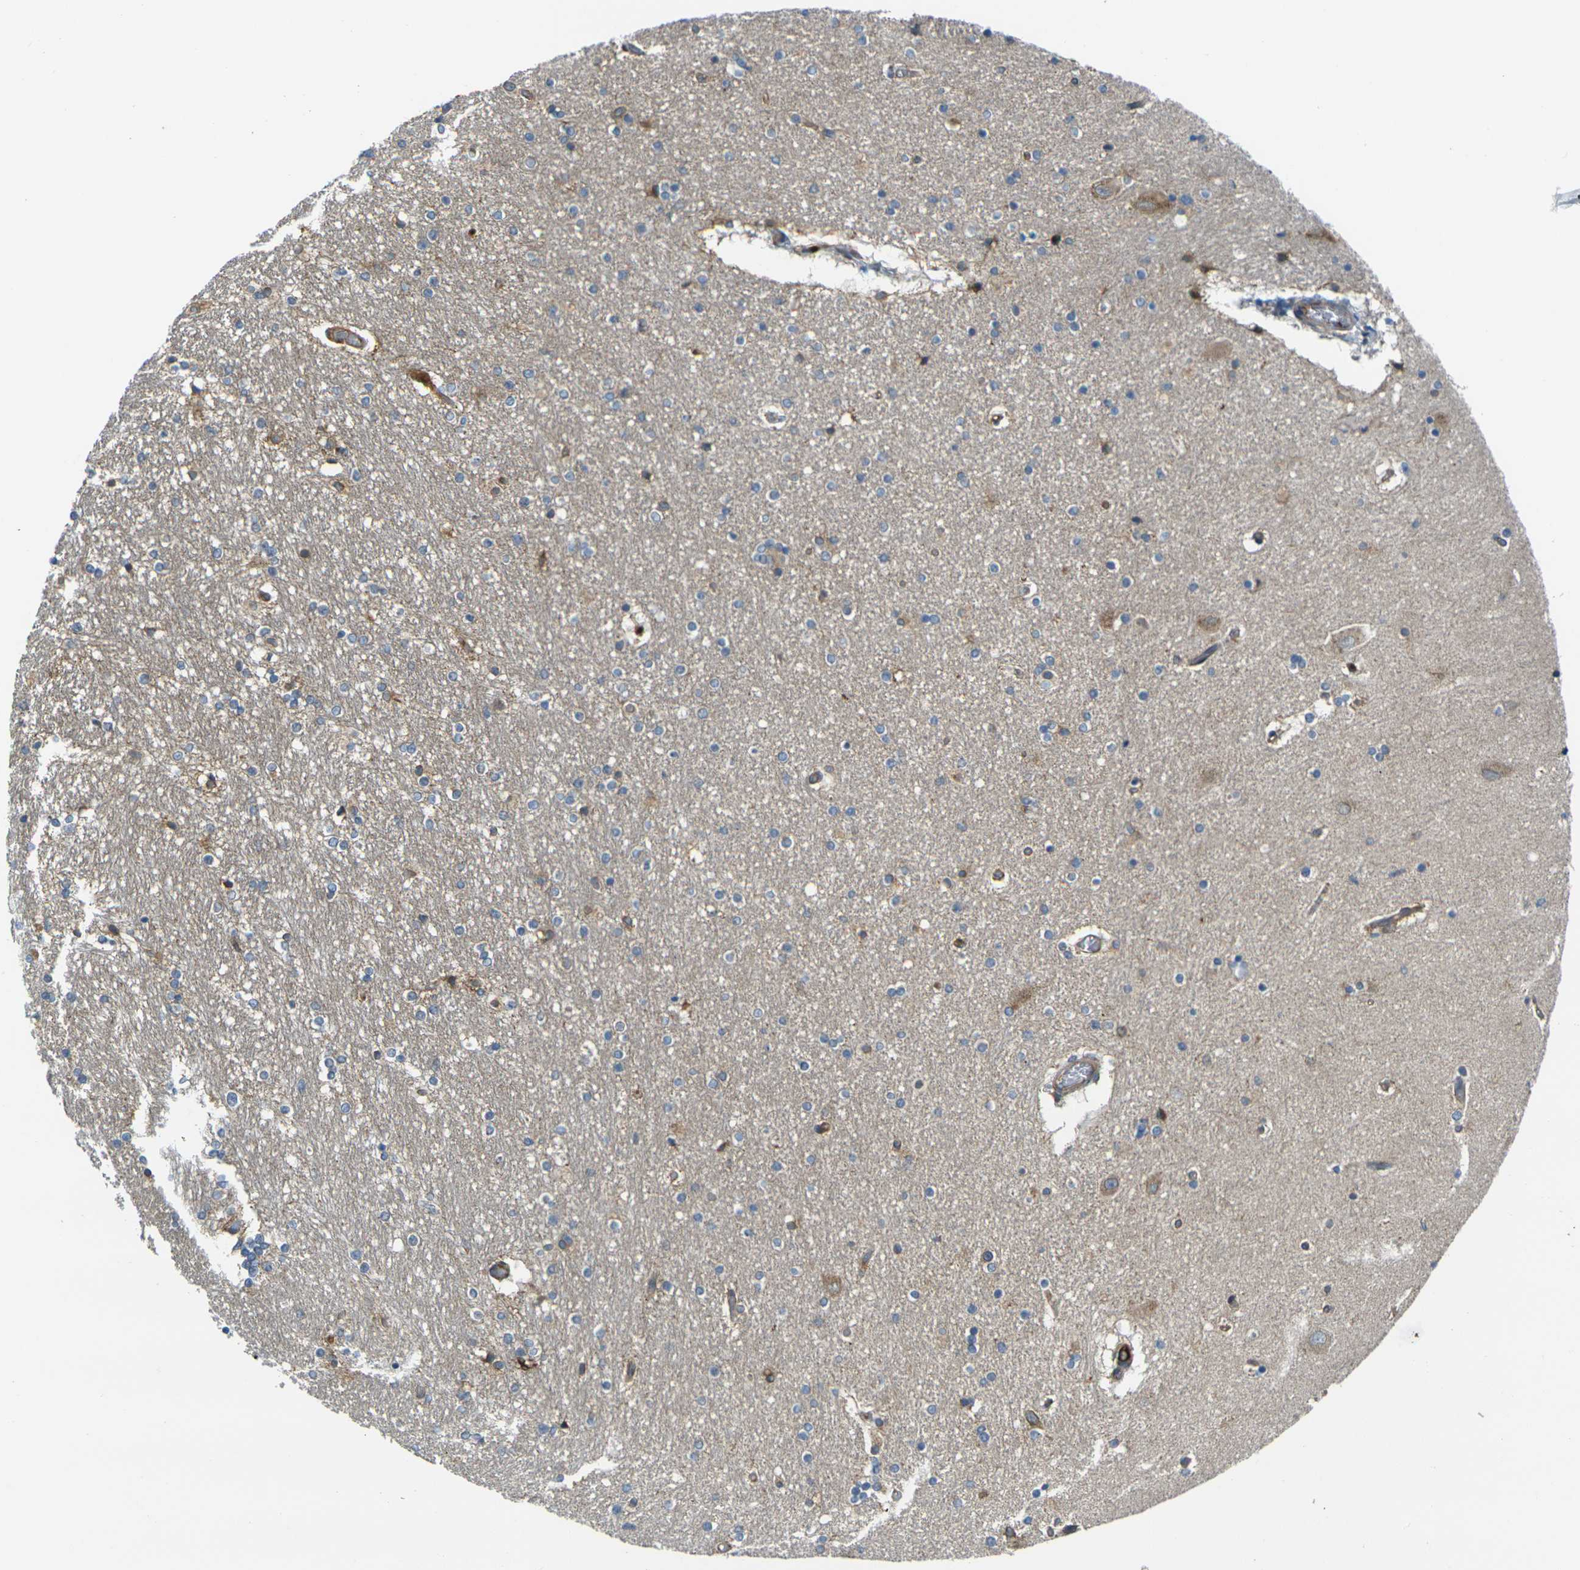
{"staining": {"intensity": "moderate", "quantity": "<25%", "location": "cytoplasmic/membranous"}, "tissue": "hippocampus", "cell_type": "Glial cells", "image_type": "normal", "snomed": [{"axis": "morphology", "description": "Normal tissue, NOS"}, {"axis": "topography", "description": "Hippocampus"}], "caption": "Approximately <25% of glial cells in benign hippocampus reveal moderate cytoplasmic/membranous protein positivity as visualized by brown immunohistochemical staining.", "gene": "FZD1", "patient": {"sex": "female", "age": 54}}